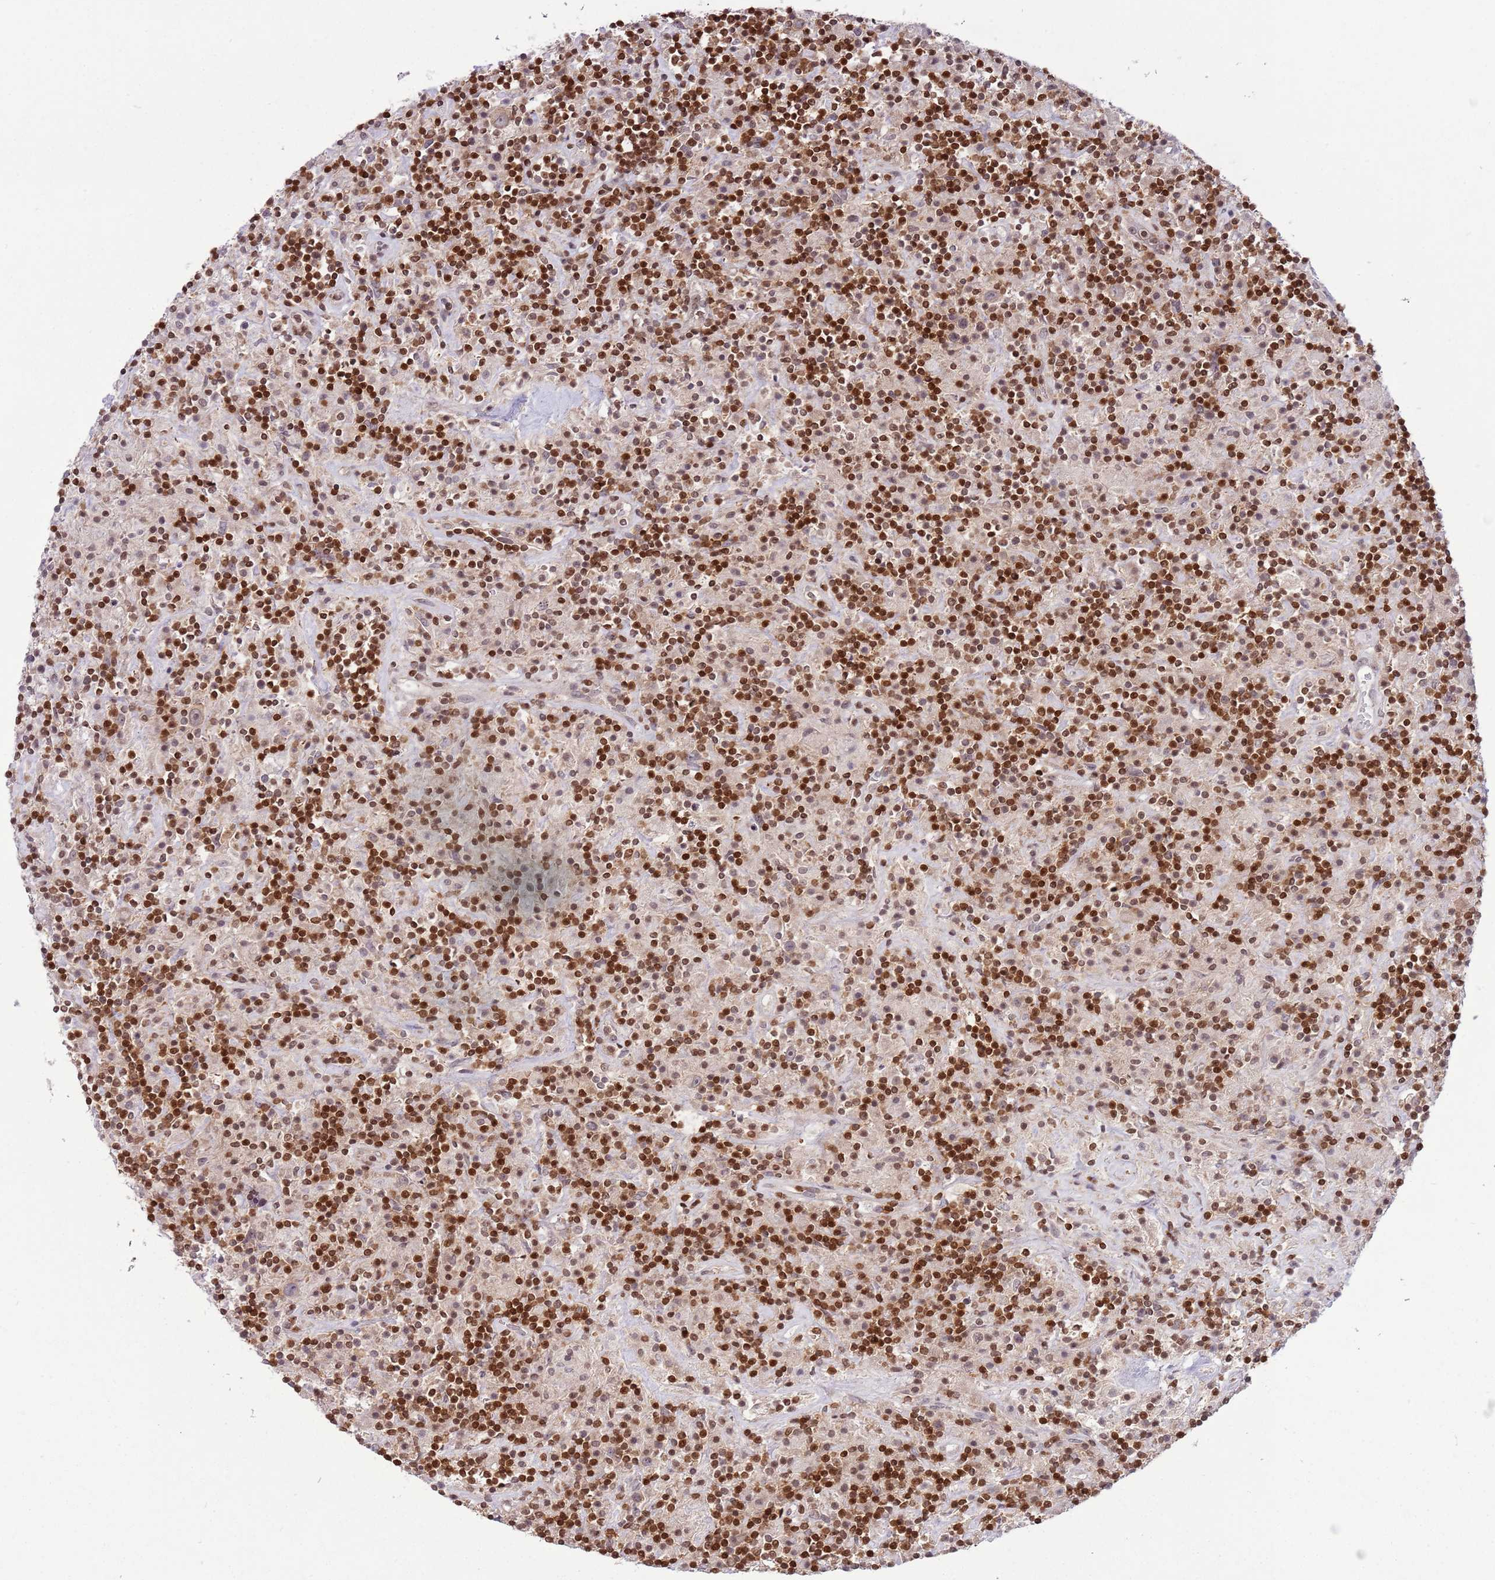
{"staining": {"intensity": "negative", "quantity": "none", "location": "none"}, "tissue": "lymphoma", "cell_type": "Tumor cells", "image_type": "cancer", "snomed": [{"axis": "morphology", "description": "Hodgkin's disease, NOS"}, {"axis": "topography", "description": "Lymph node"}], "caption": "An immunohistochemistry image of lymphoma is shown. There is no staining in tumor cells of lymphoma.", "gene": "SELENOH", "patient": {"sex": "male", "age": 70}}